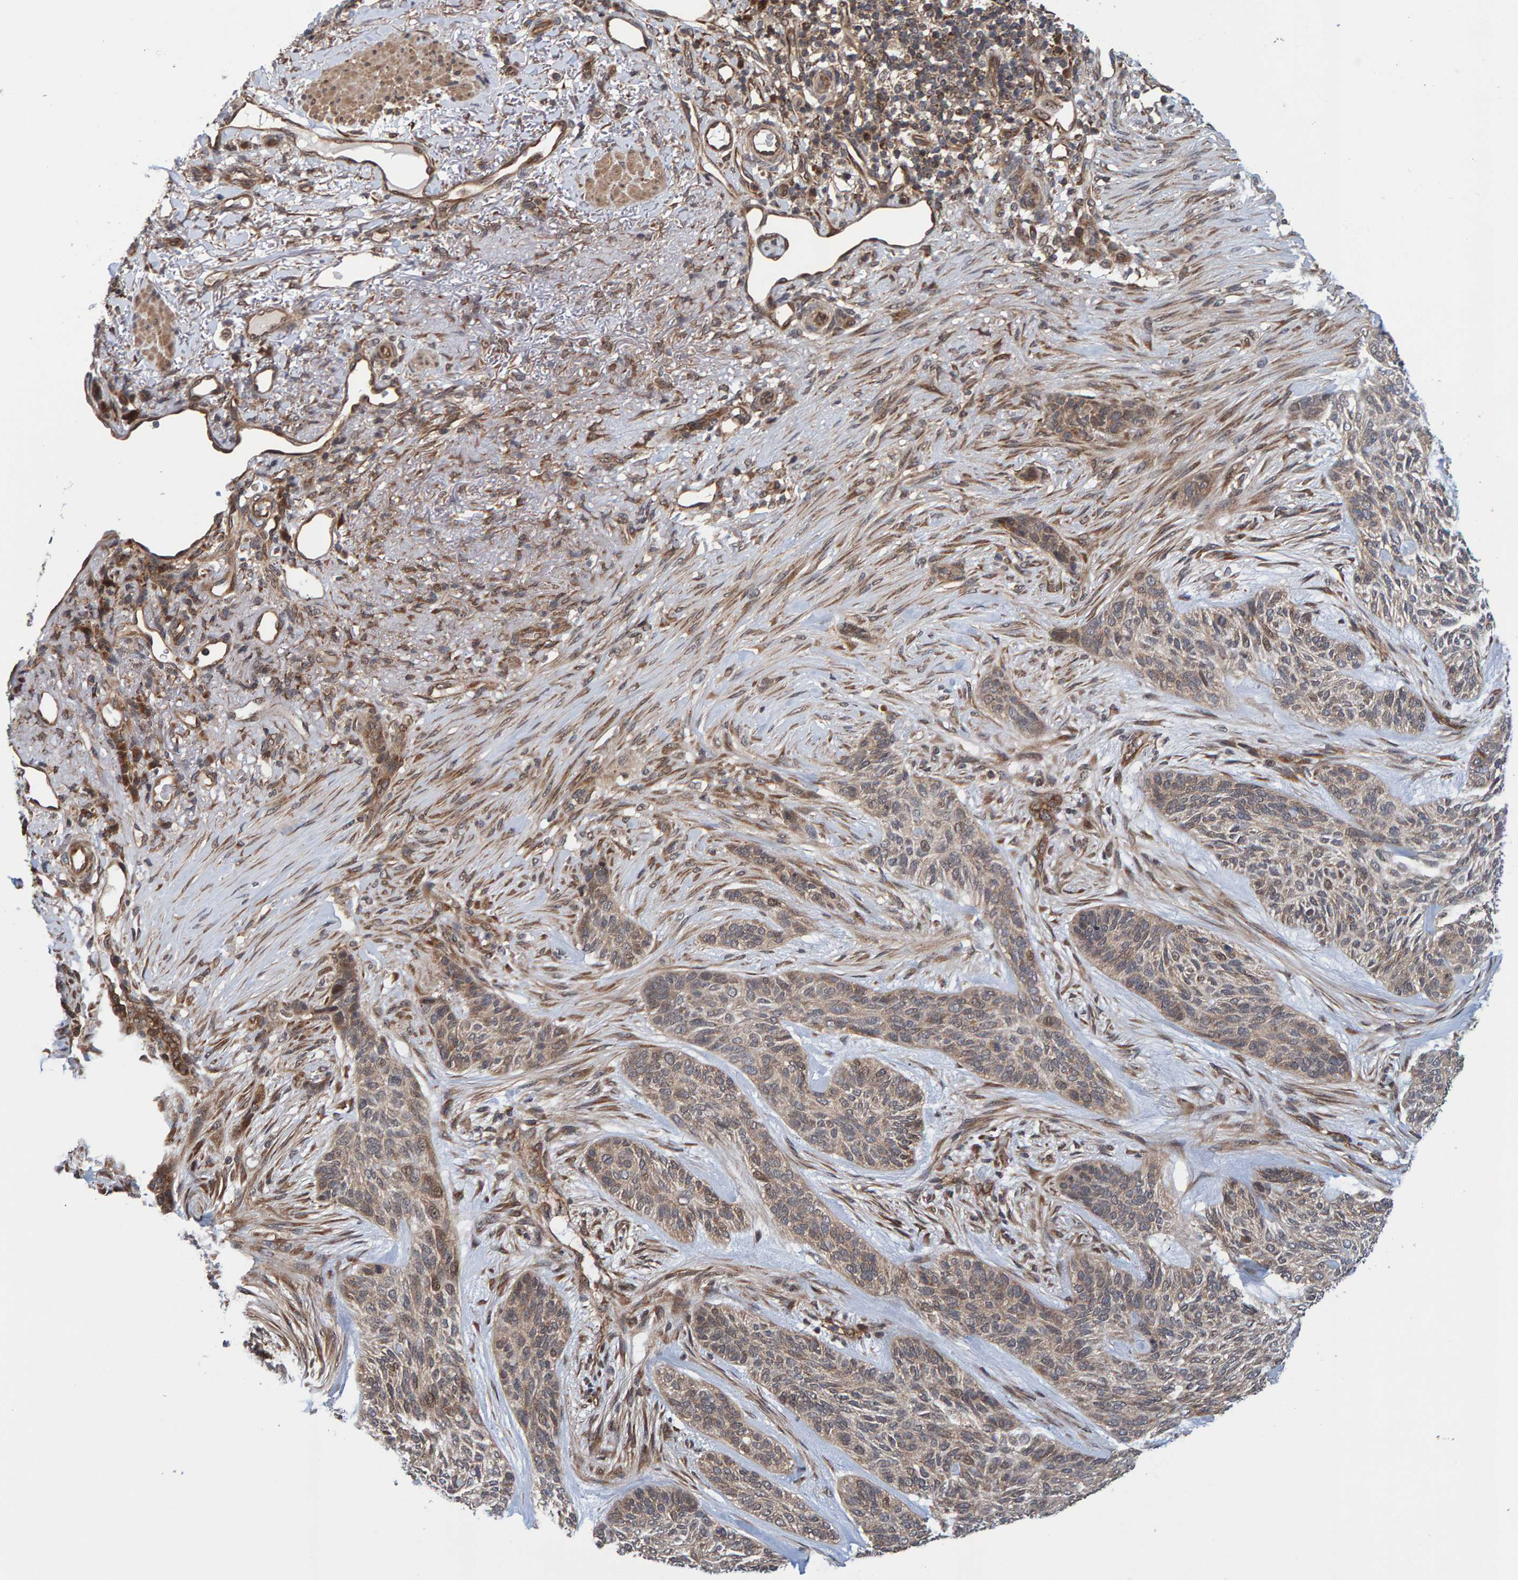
{"staining": {"intensity": "moderate", "quantity": ">75%", "location": "cytoplasmic/membranous"}, "tissue": "skin cancer", "cell_type": "Tumor cells", "image_type": "cancer", "snomed": [{"axis": "morphology", "description": "Basal cell carcinoma"}, {"axis": "topography", "description": "Skin"}], "caption": "Tumor cells reveal moderate cytoplasmic/membranous positivity in approximately >75% of cells in skin cancer (basal cell carcinoma).", "gene": "SCRN2", "patient": {"sex": "male", "age": 55}}